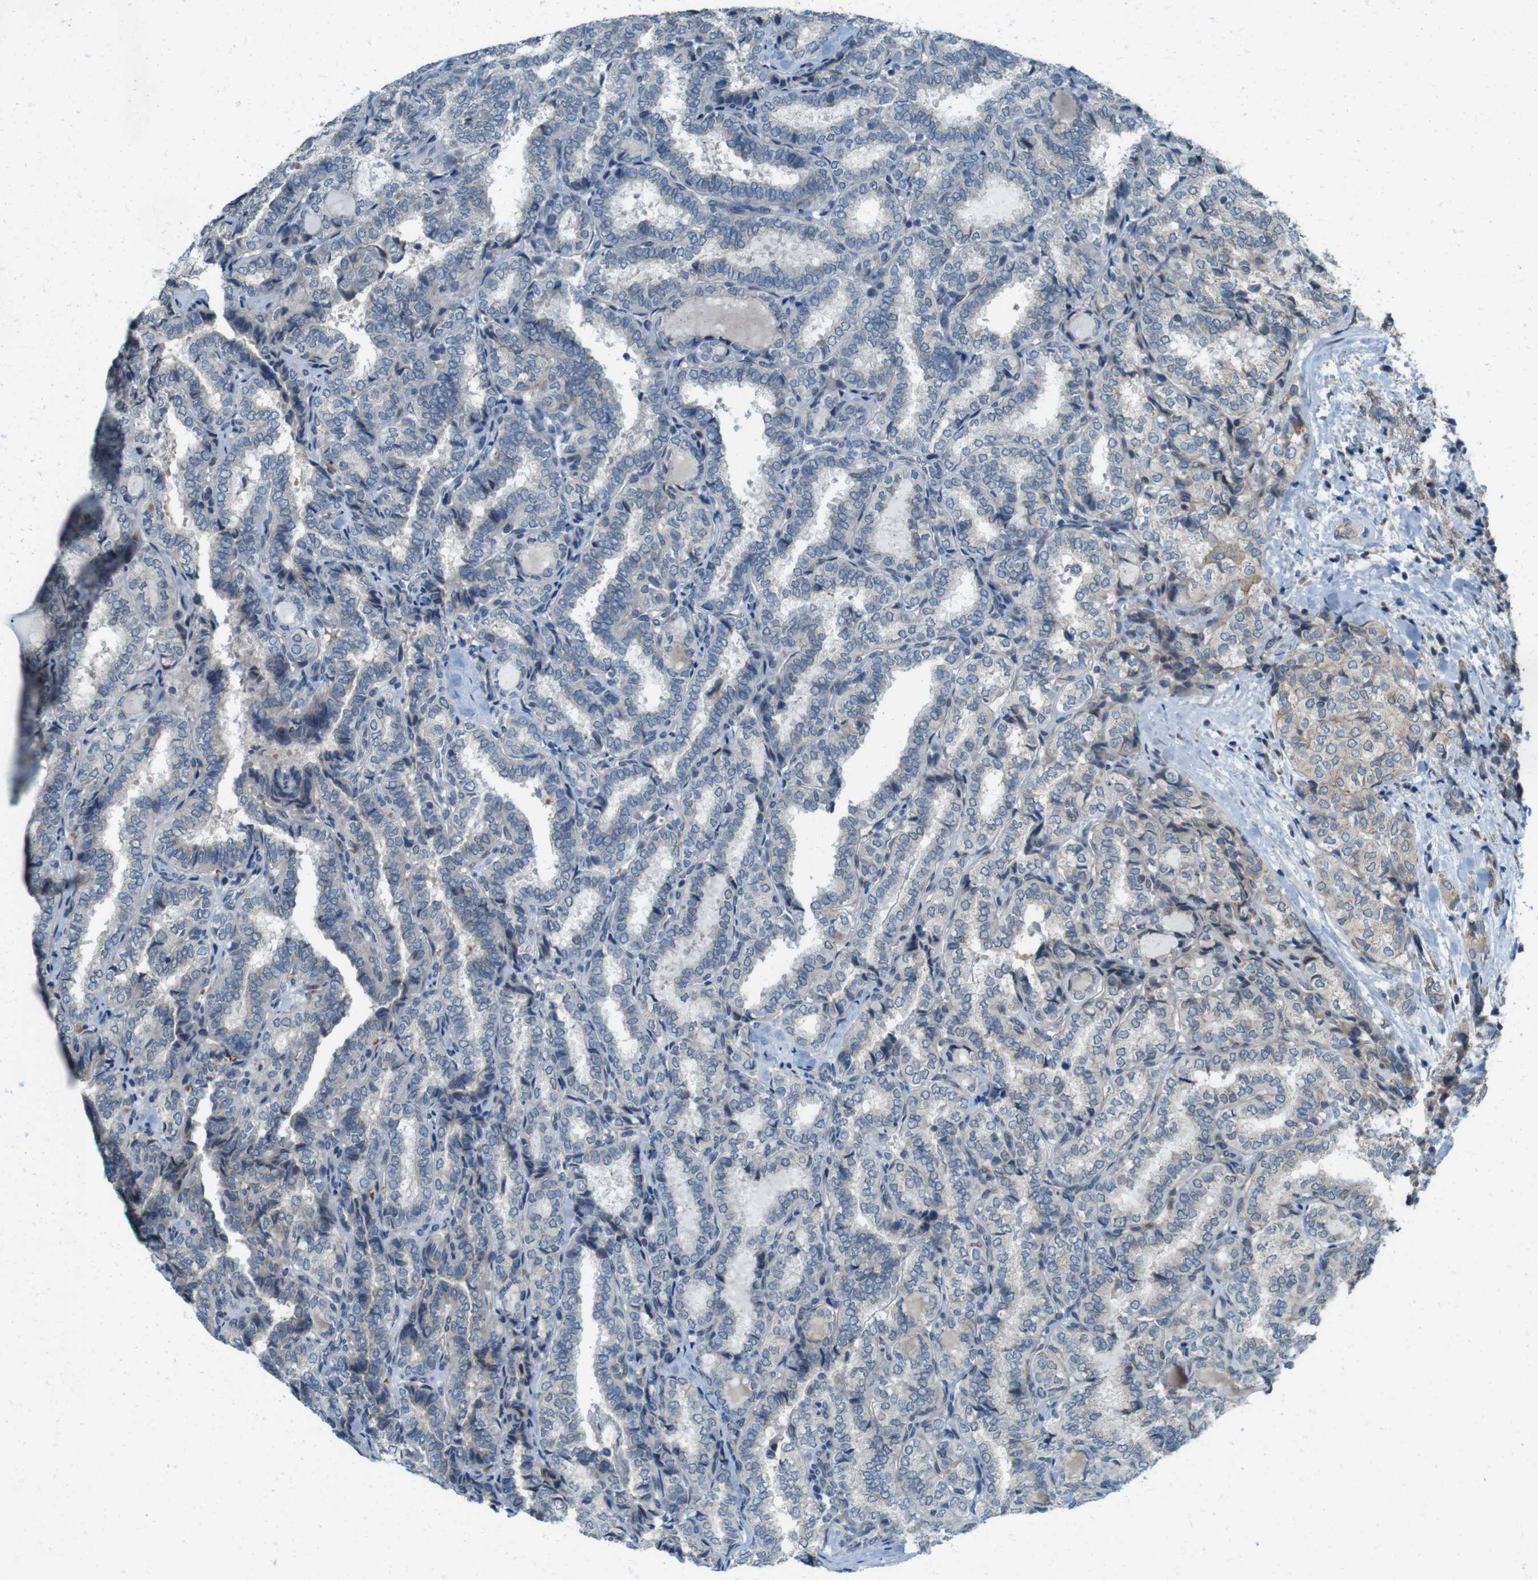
{"staining": {"intensity": "weak", "quantity": "25%-75%", "location": "cytoplasmic/membranous"}, "tissue": "thyroid cancer", "cell_type": "Tumor cells", "image_type": "cancer", "snomed": [{"axis": "morphology", "description": "Normal tissue, NOS"}, {"axis": "morphology", "description": "Papillary adenocarcinoma, NOS"}, {"axis": "topography", "description": "Thyroid gland"}], "caption": "Human thyroid cancer stained with a brown dye reveals weak cytoplasmic/membranous positive expression in about 25%-75% of tumor cells.", "gene": "SKI", "patient": {"sex": "female", "age": 30}}